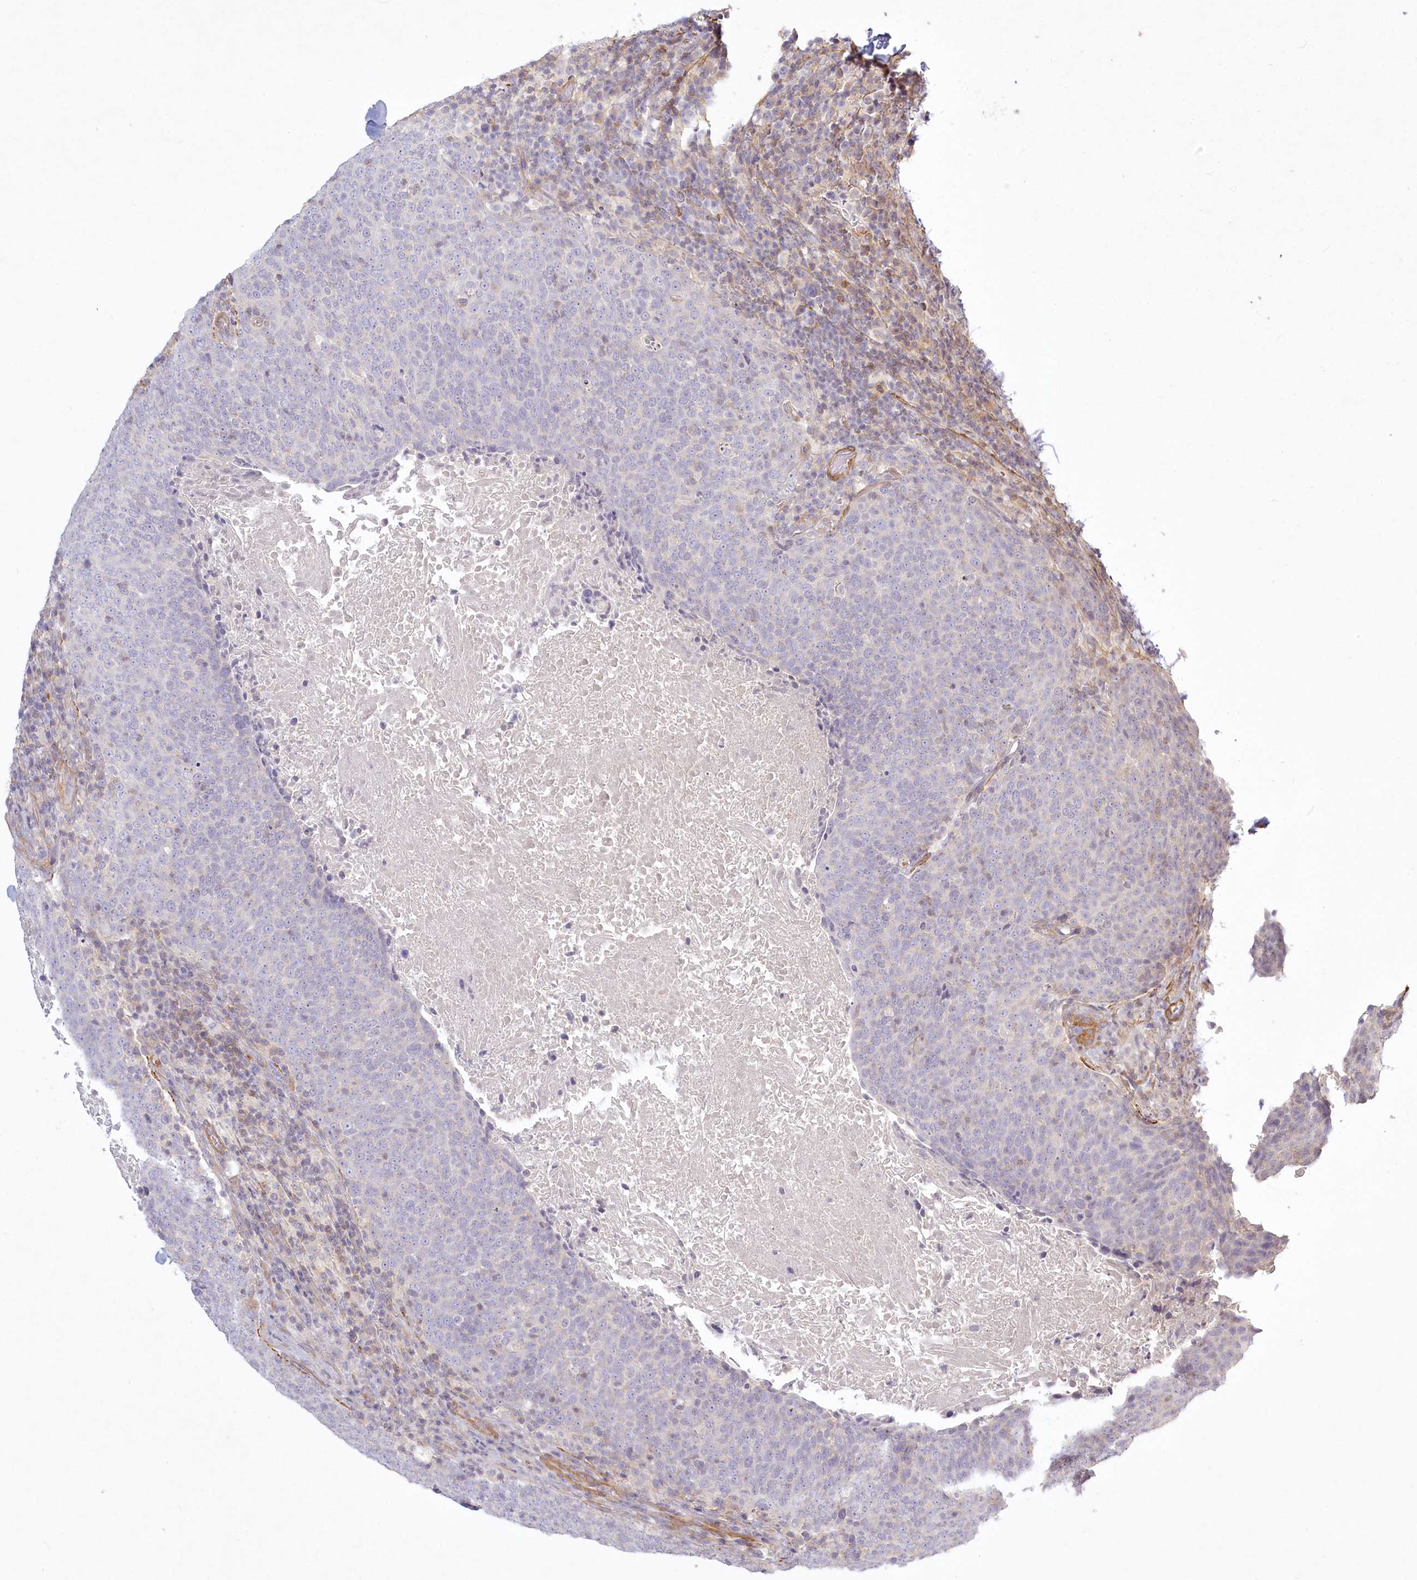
{"staining": {"intensity": "negative", "quantity": "none", "location": "none"}, "tissue": "head and neck cancer", "cell_type": "Tumor cells", "image_type": "cancer", "snomed": [{"axis": "morphology", "description": "Squamous cell carcinoma, NOS"}, {"axis": "morphology", "description": "Squamous cell carcinoma, metastatic, NOS"}, {"axis": "topography", "description": "Lymph node"}, {"axis": "topography", "description": "Head-Neck"}], "caption": "High magnification brightfield microscopy of head and neck squamous cell carcinoma stained with DAB (3,3'-diaminobenzidine) (brown) and counterstained with hematoxylin (blue): tumor cells show no significant expression. Brightfield microscopy of IHC stained with DAB (brown) and hematoxylin (blue), captured at high magnification.", "gene": "INPP4B", "patient": {"sex": "male", "age": 62}}